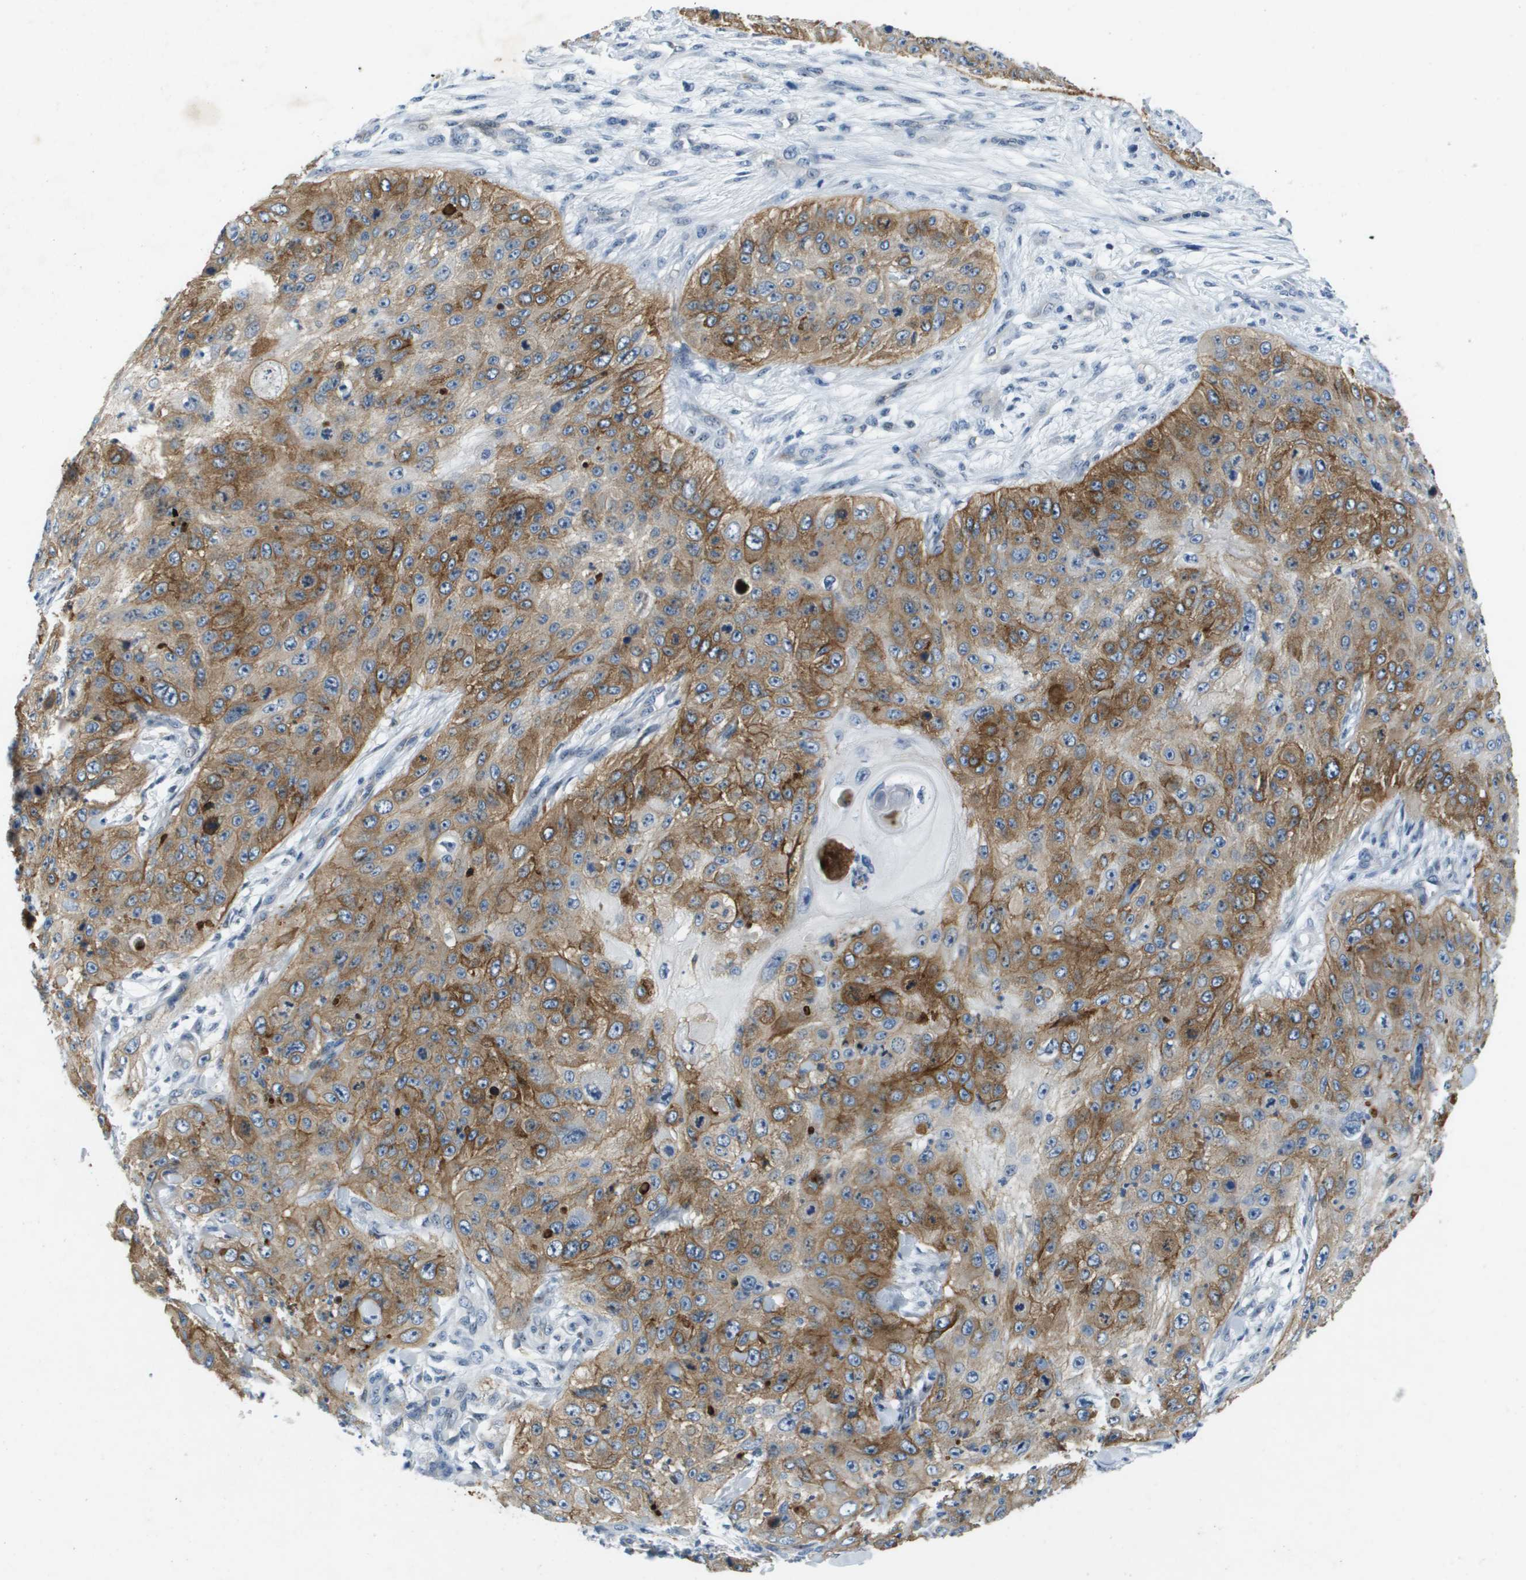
{"staining": {"intensity": "moderate", "quantity": ">75%", "location": "cytoplasmic/membranous"}, "tissue": "skin cancer", "cell_type": "Tumor cells", "image_type": "cancer", "snomed": [{"axis": "morphology", "description": "Squamous cell carcinoma, NOS"}, {"axis": "topography", "description": "Skin"}], "caption": "IHC histopathology image of neoplastic tissue: skin cancer (squamous cell carcinoma) stained using immunohistochemistry reveals medium levels of moderate protein expression localized specifically in the cytoplasmic/membranous of tumor cells, appearing as a cytoplasmic/membranous brown color.", "gene": "ITGA6", "patient": {"sex": "female", "age": 80}}